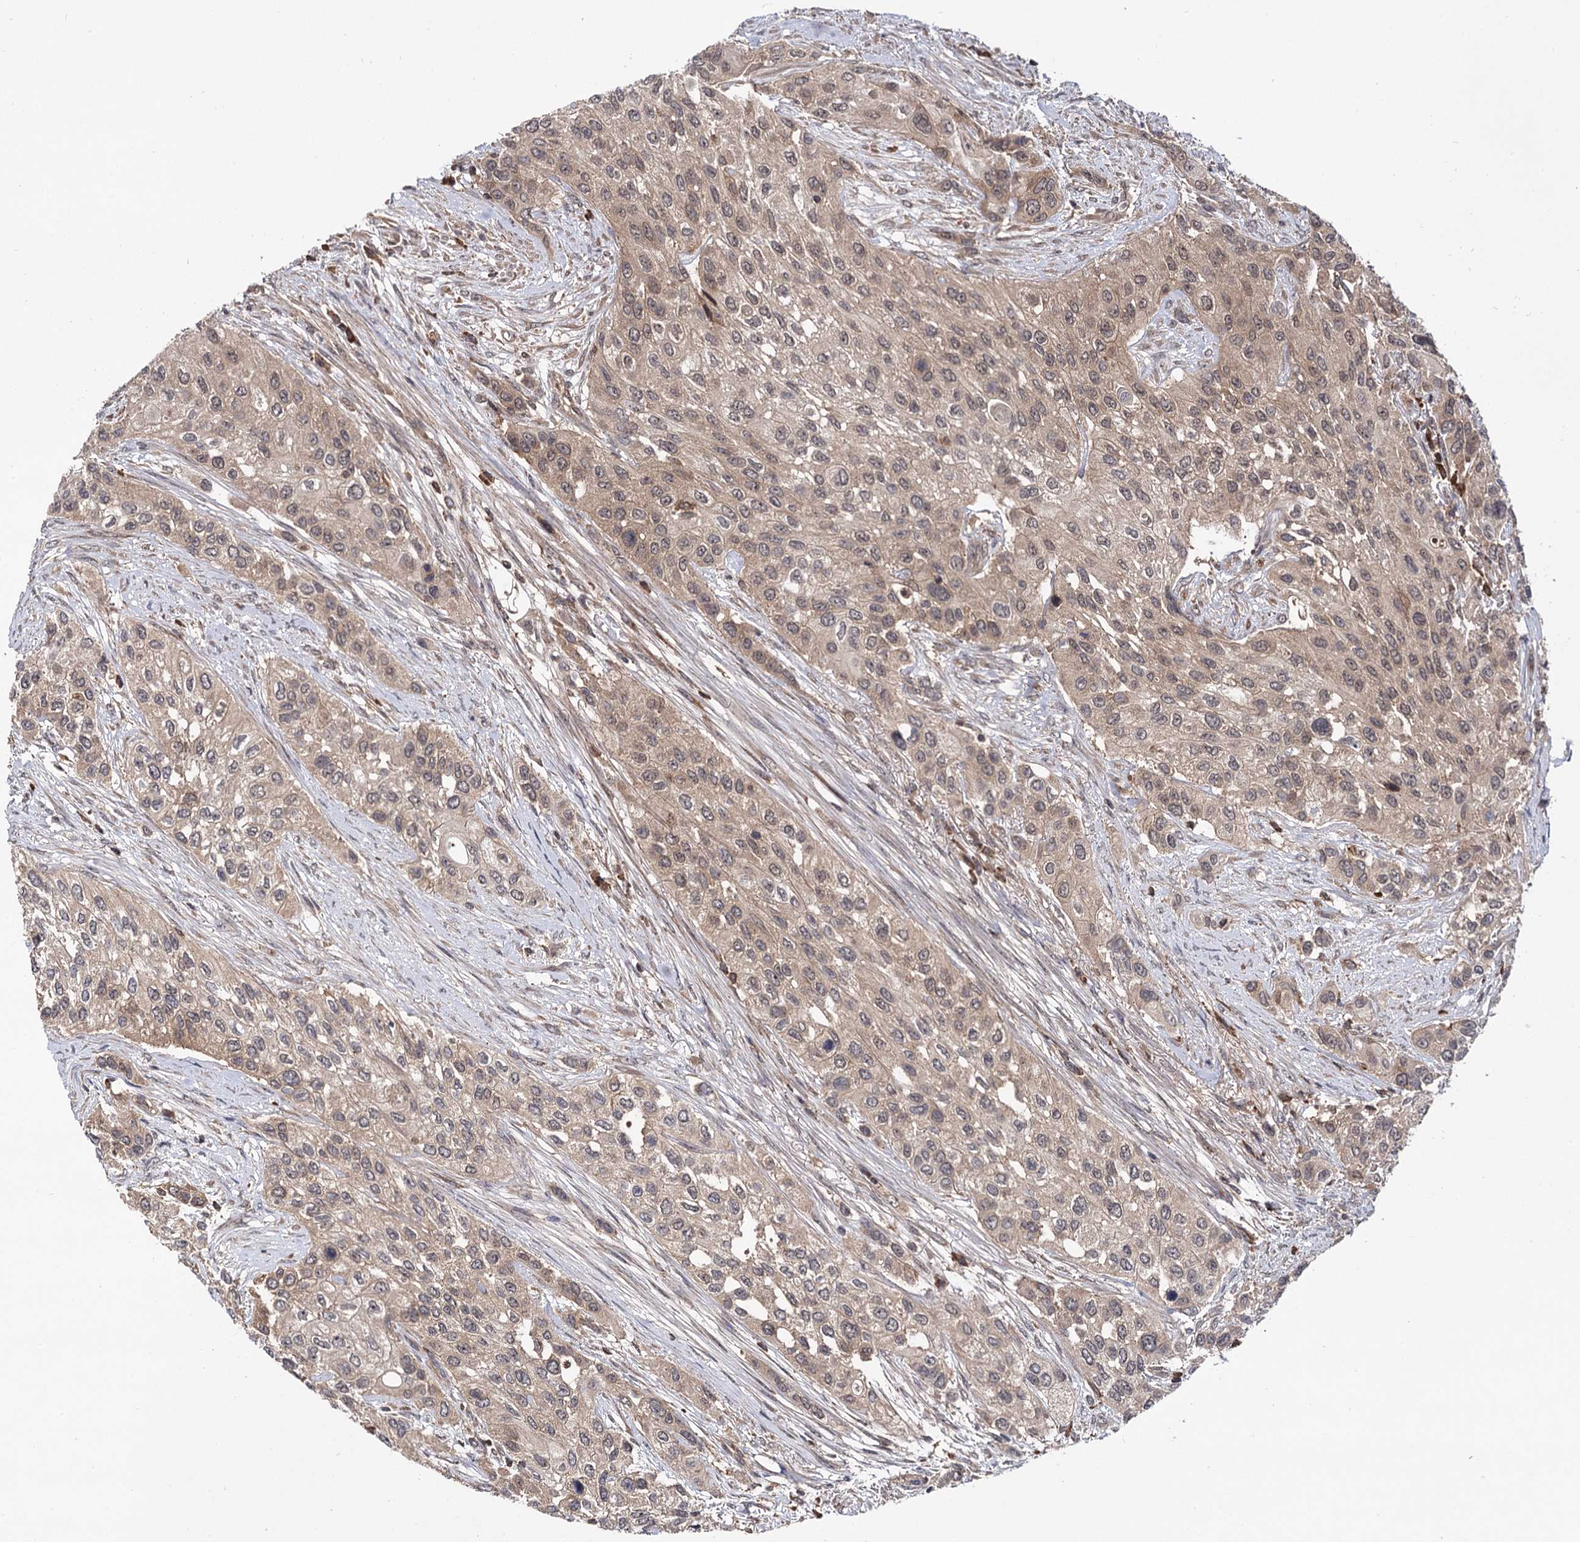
{"staining": {"intensity": "moderate", "quantity": "25%-75%", "location": "cytoplasmic/membranous,nuclear"}, "tissue": "urothelial cancer", "cell_type": "Tumor cells", "image_type": "cancer", "snomed": [{"axis": "morphology", "description": "Normal tissue, NOS"}, {"axis": "morphology", "description": "Urothelial carcinoma, High grade"}, {"axis": "topography", "description": "Vascular tissue"}, {"axis": "topography", "description": "Urinary bladder"}], "caption": "Protein staining of urothelial carcinoma (high-grade) tissue displays moderate cytoplasmic/membranous and nuclear expression in about 25%-75% of tumor cells.", "gene": "MICAL2", "patient": {"sex": "female", "age": 56}}